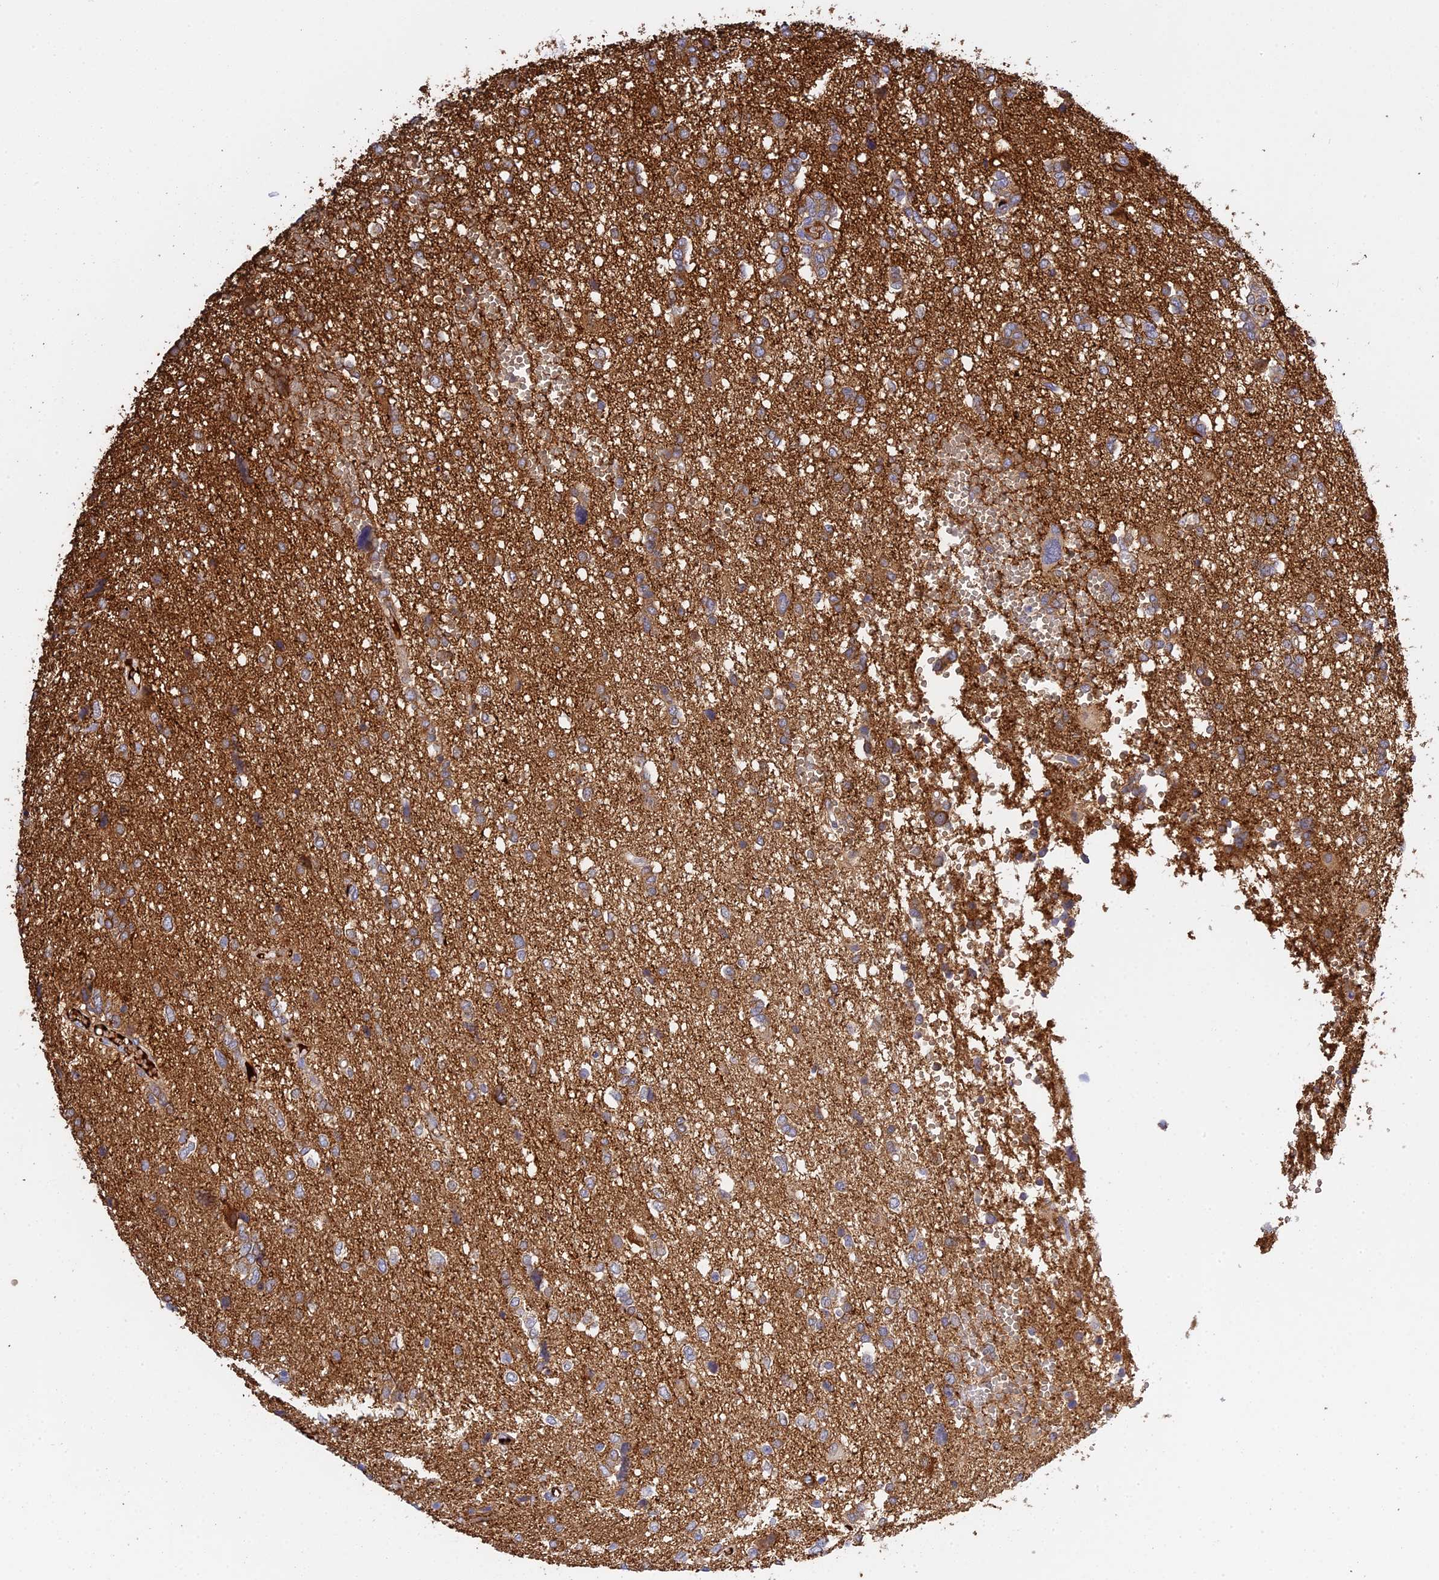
{"staining": {"intensity": "moderate", "quantity": "<25%", "location": "cytoplasmic/membranous"}, "tissue": "glioma", "cell_type": "Tumor cells", "image_type": "cancer", "snomed": [{"axis": "morphology", "description": "Glioma, malignant, High grade"}, {"axis": "topography", "description": "Brain"}], "caption": "Protein expression analysis of glioma shows moderate cytoplasmic/membranous expression in approximately <25% of tumor cells. Using DAB (brown) and hematoxylin (blue) stains, captured at high magnification using brightfield microscopy.", "gene": "PZP", "patient": {"sex": "female", "age": 59}}